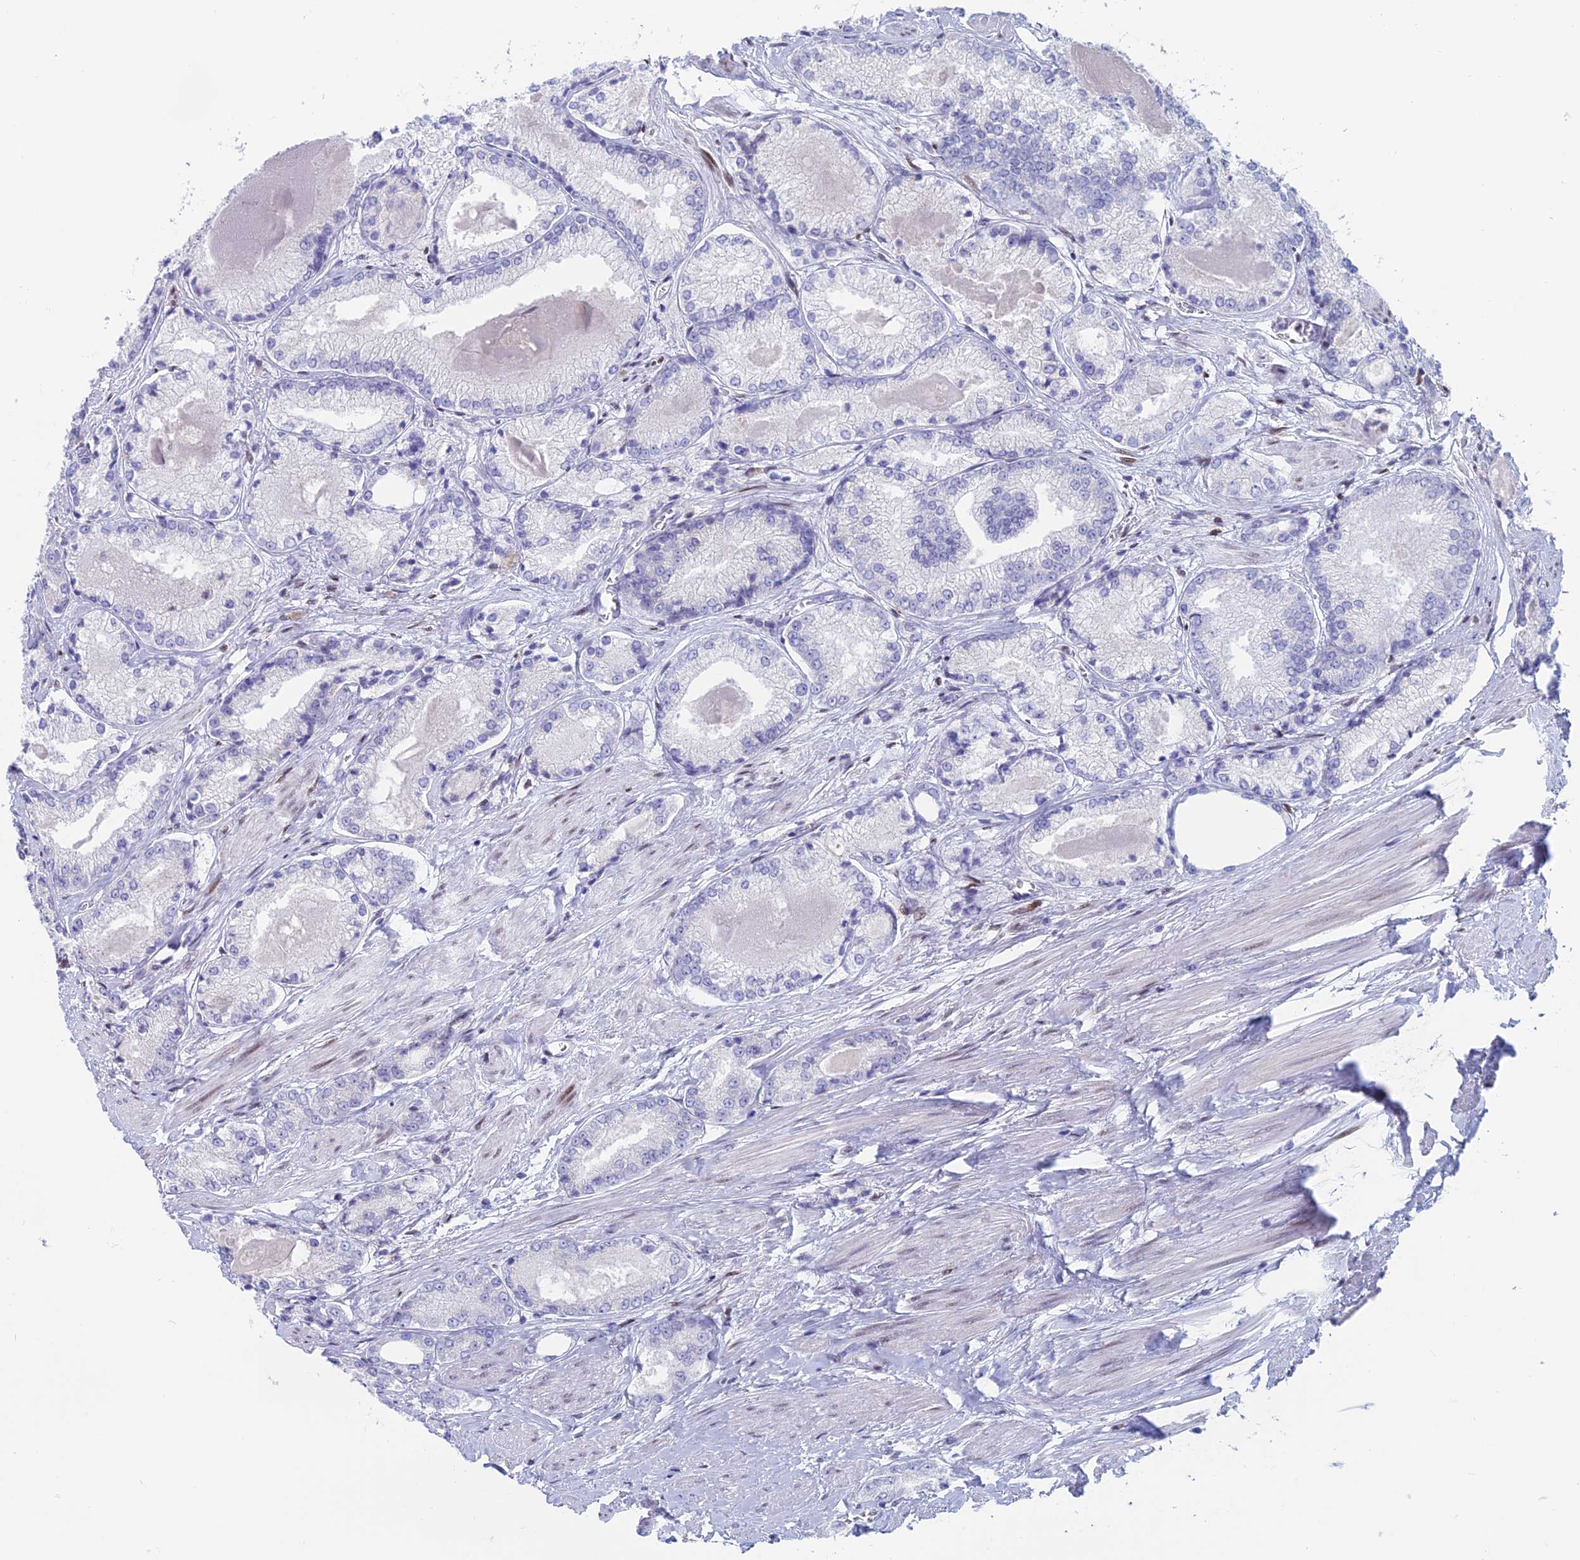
{"staining": {"intensity": "negative", "quantity": "none", "location": "none"}, "tissue": "prostate cancer", "cell_type": "Tumor cells", "image_type": "cancer", "snomed": [{"axis": "morphology", "description": "Adenocarcinoma, Low grade"}, {"axis": "topography", "description": "Prostate"}], "caption": "Immunohistochemistry of human low-grade adenocarcinoma (prostate) exhibits no expression in tumor cells.", "gene": "CERS6", "patient": {"sex": "male", "age": 68}}